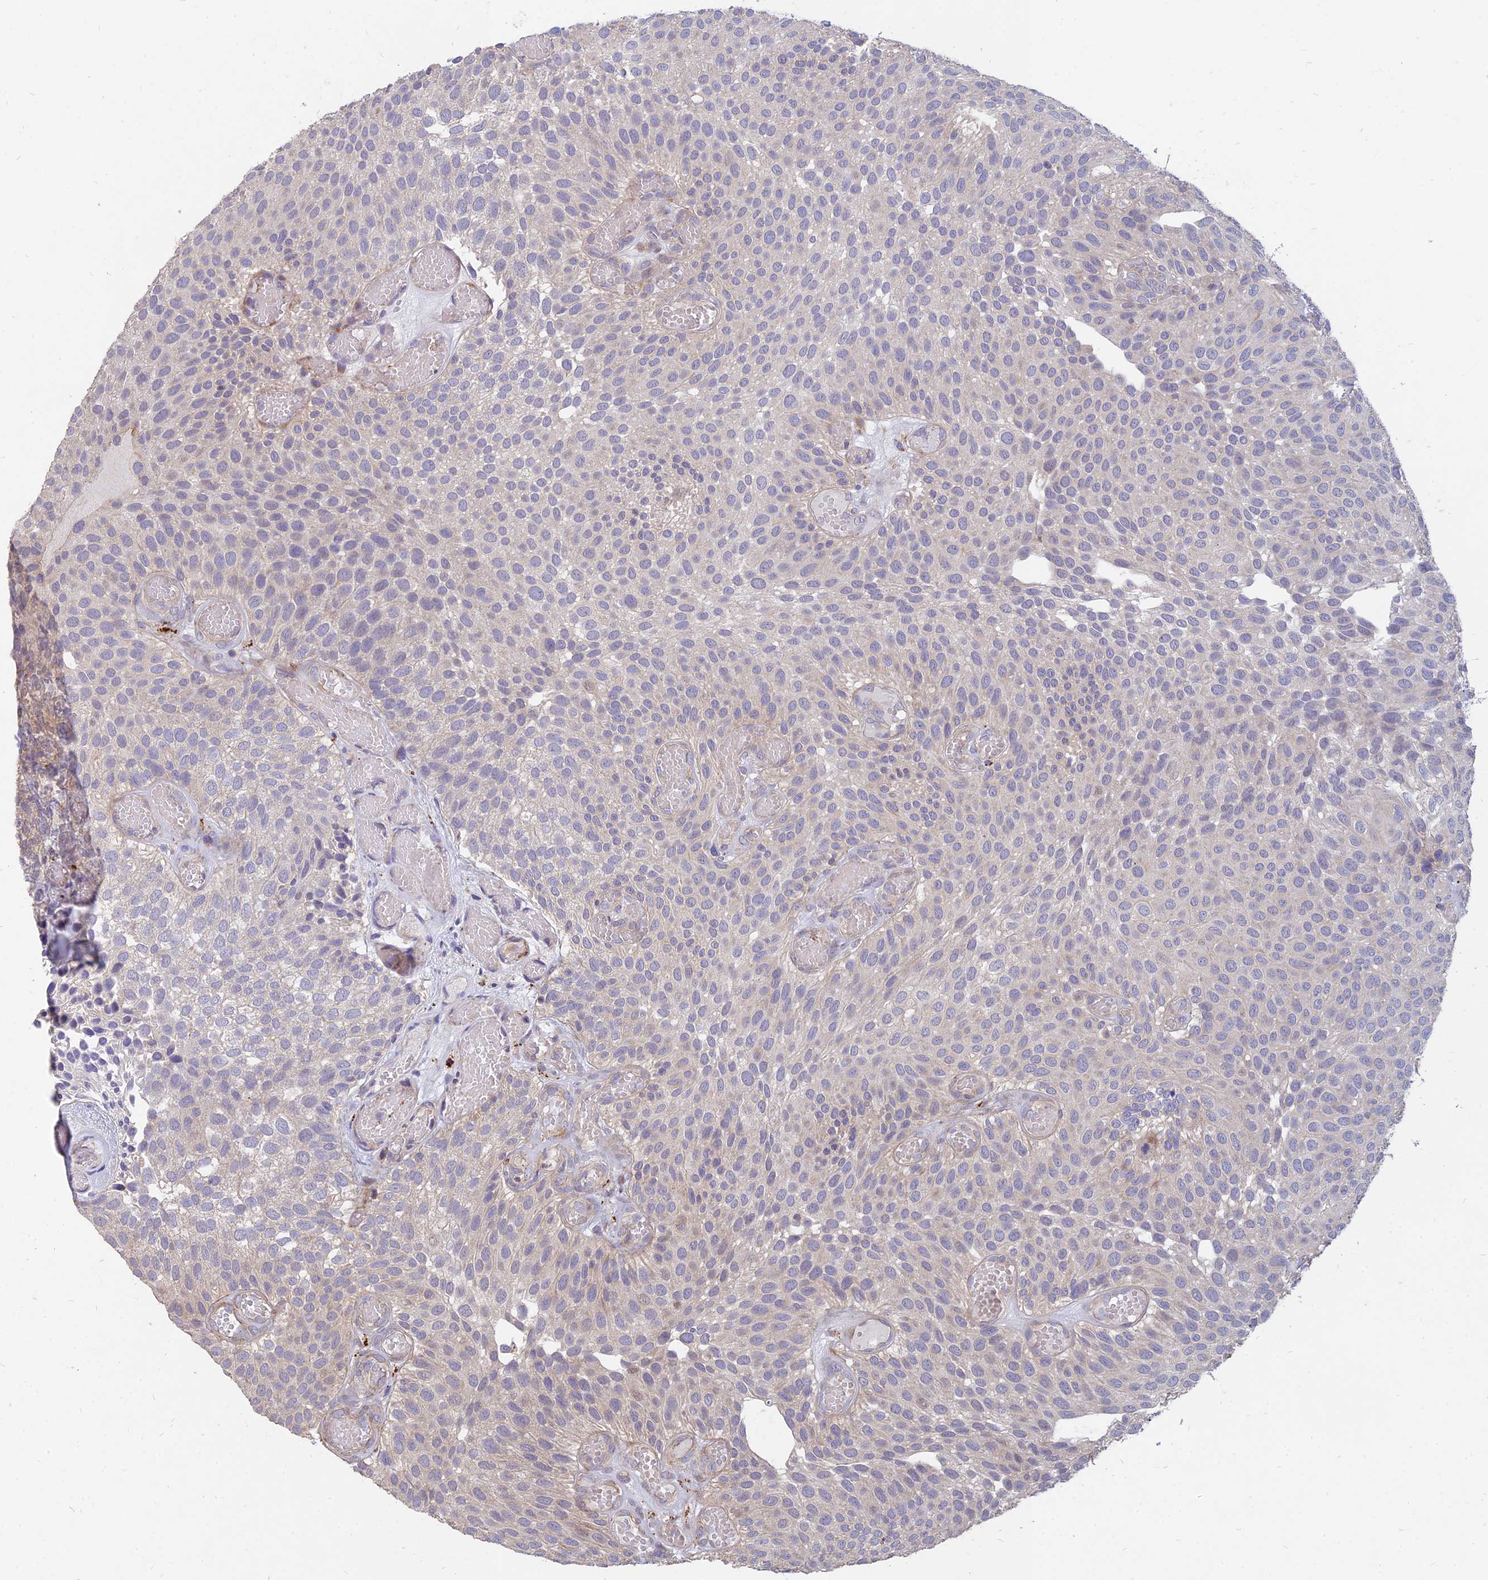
{"staining": {"intensity": "negative", "quantity": "none", "location": "none"}, "tissue": "urothelial cancer", "cell_type": "Tumor cells", "image_type": "cancer", "snomed": [{"axis": "morphology", "description": "Urothelial carcinoma, Low grade"}, {"axis": "topography", "description": "Urinary bladder"}], "caption": "Immunohistochemistry image of neoplastic tissue: urothelial cancer stained with DAB demonstrates no significant protein positivity in tumor cells.", "gene": "ST3GAL6", "patient": {"sex": "male", "age": 89}}